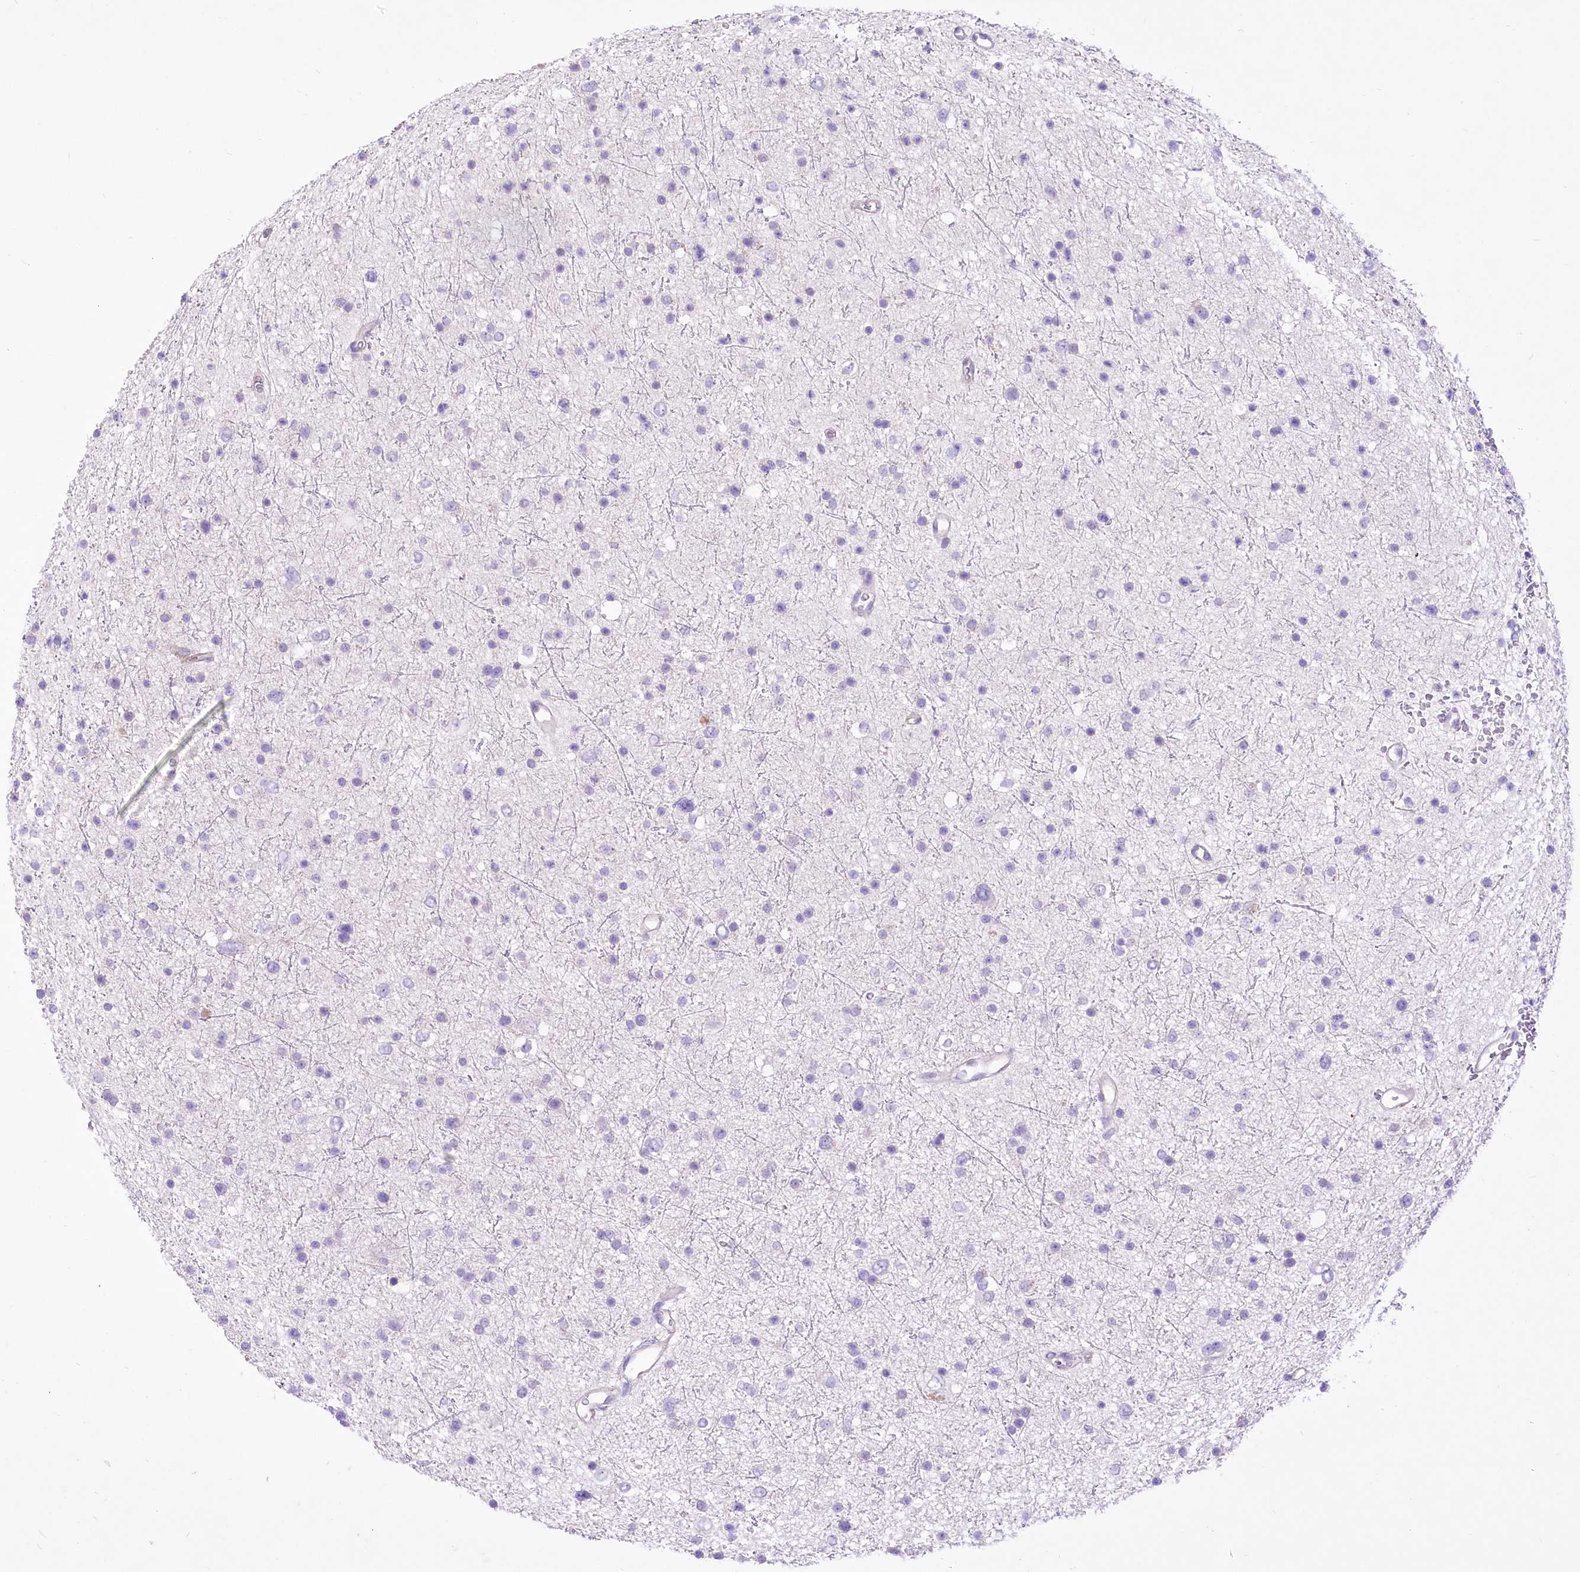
{"staining": {"intensity": "negative", "quantity": "none", "location": "none"}, "tissue": "glioma", "cell_type": "Tumor cells", "image_type": "cancer", "snomed": [{"axis": "morphology", "description": "Glioma, malignant, Low grade"}, {"axis": "topography", "description": "Brain"}], "caption": "An image of human malignant glioma (low-grade) is negative for staining in tumor cells.", "gene": "HELT", "patient": {"sex": "female", "age": 37}}